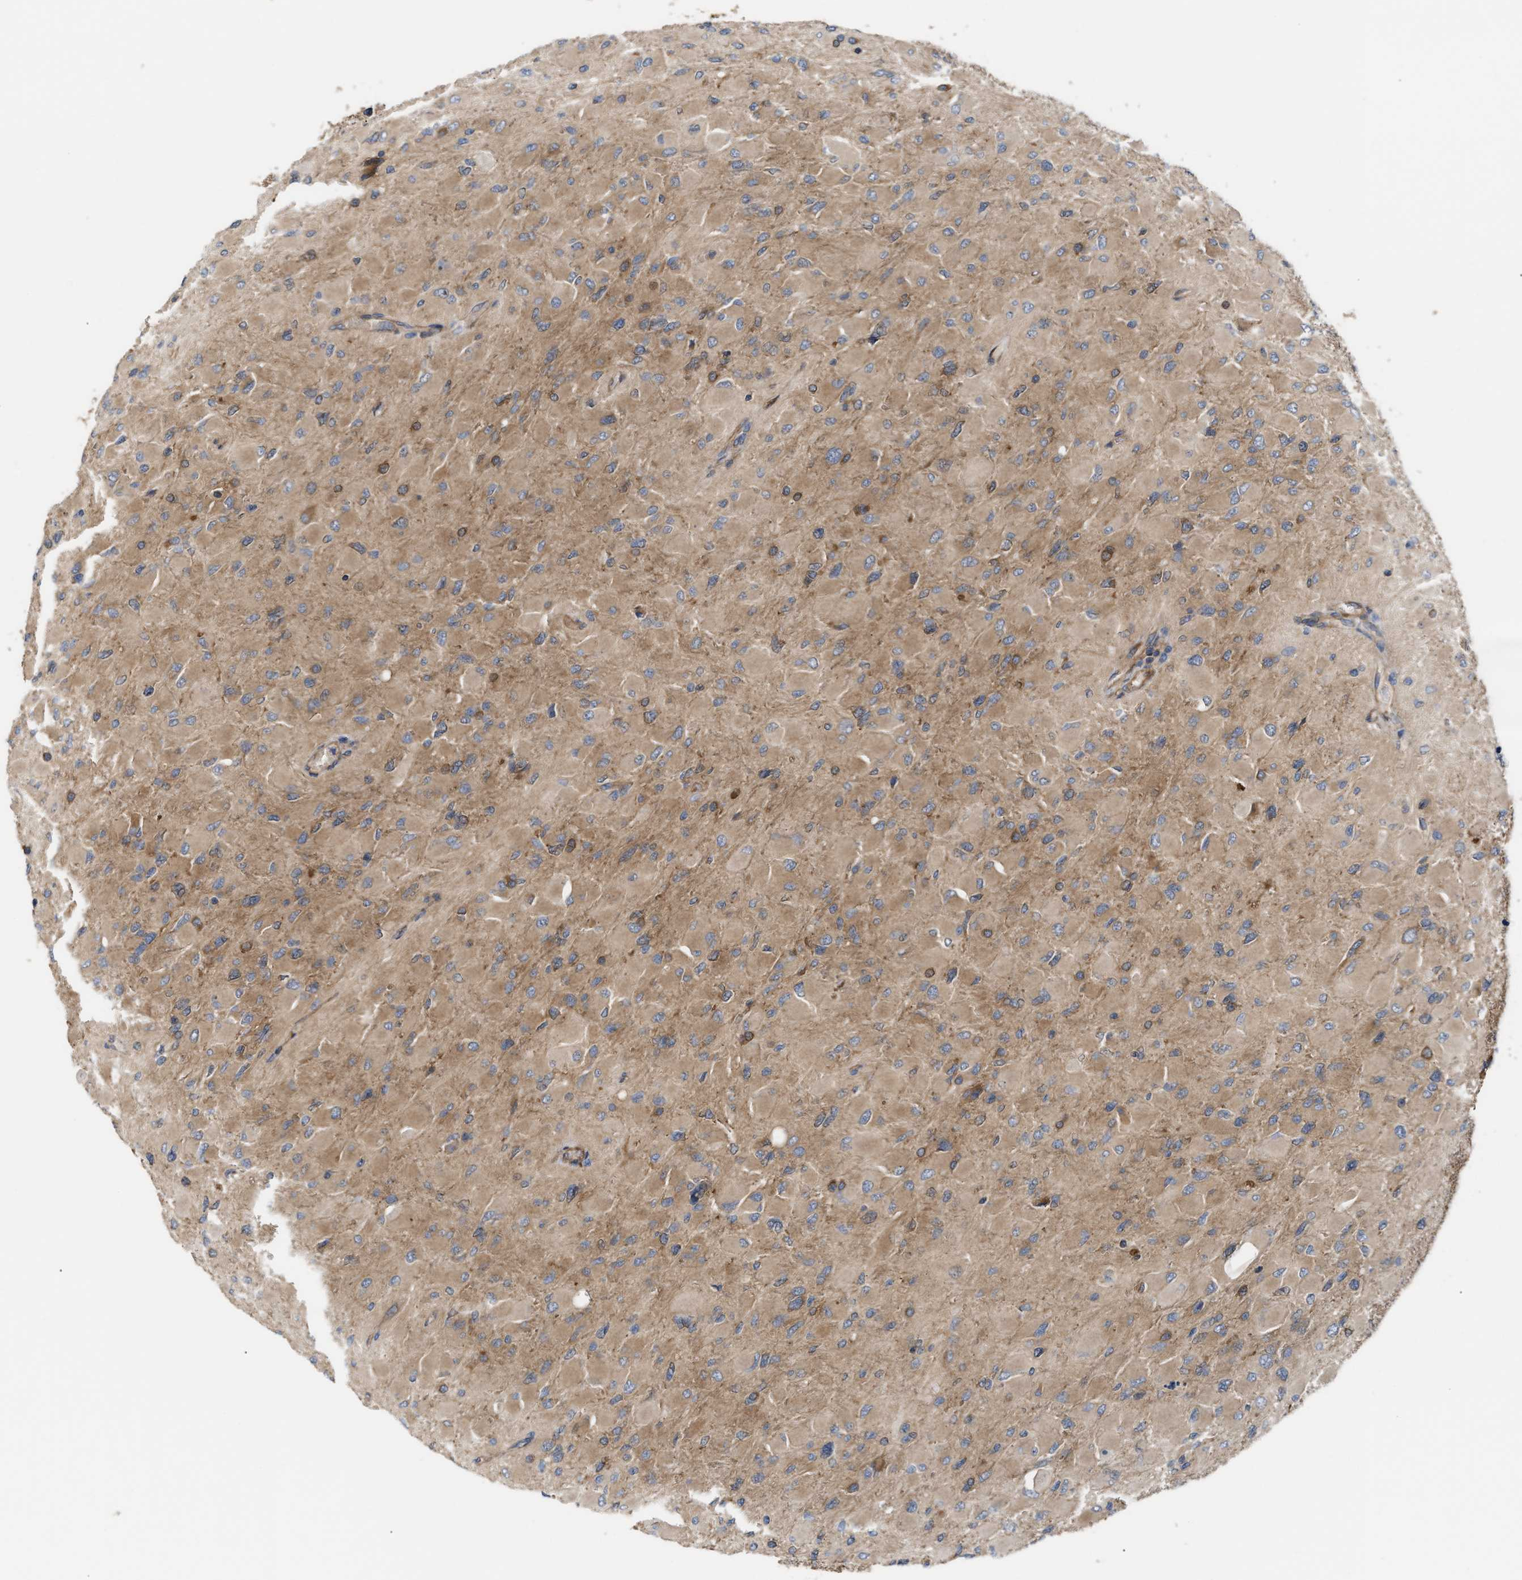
{"staining": {"intensity": "moderate", "quantity": ">75%", "location": "cytoplasmic/membranous"}, "tissue": "glioma", "cell_type": "Tumor cells", "image_type": "cancer", "snomed": [{"axis": "morphology", "description": "Glioma, malignant, High grade"}, {"axis": "topography", "description": "Cerebral cortex"}], "caption": "IHC histopathology image of human malignant glioma (high-grade) stained for a protein (brown), which displays medium levels of moderate cytoplasmic/membranous staining in approximately >75% of tumor cells.", "gene": "LAPTM4B", "patient": {"sex": "female", "age": 36}}